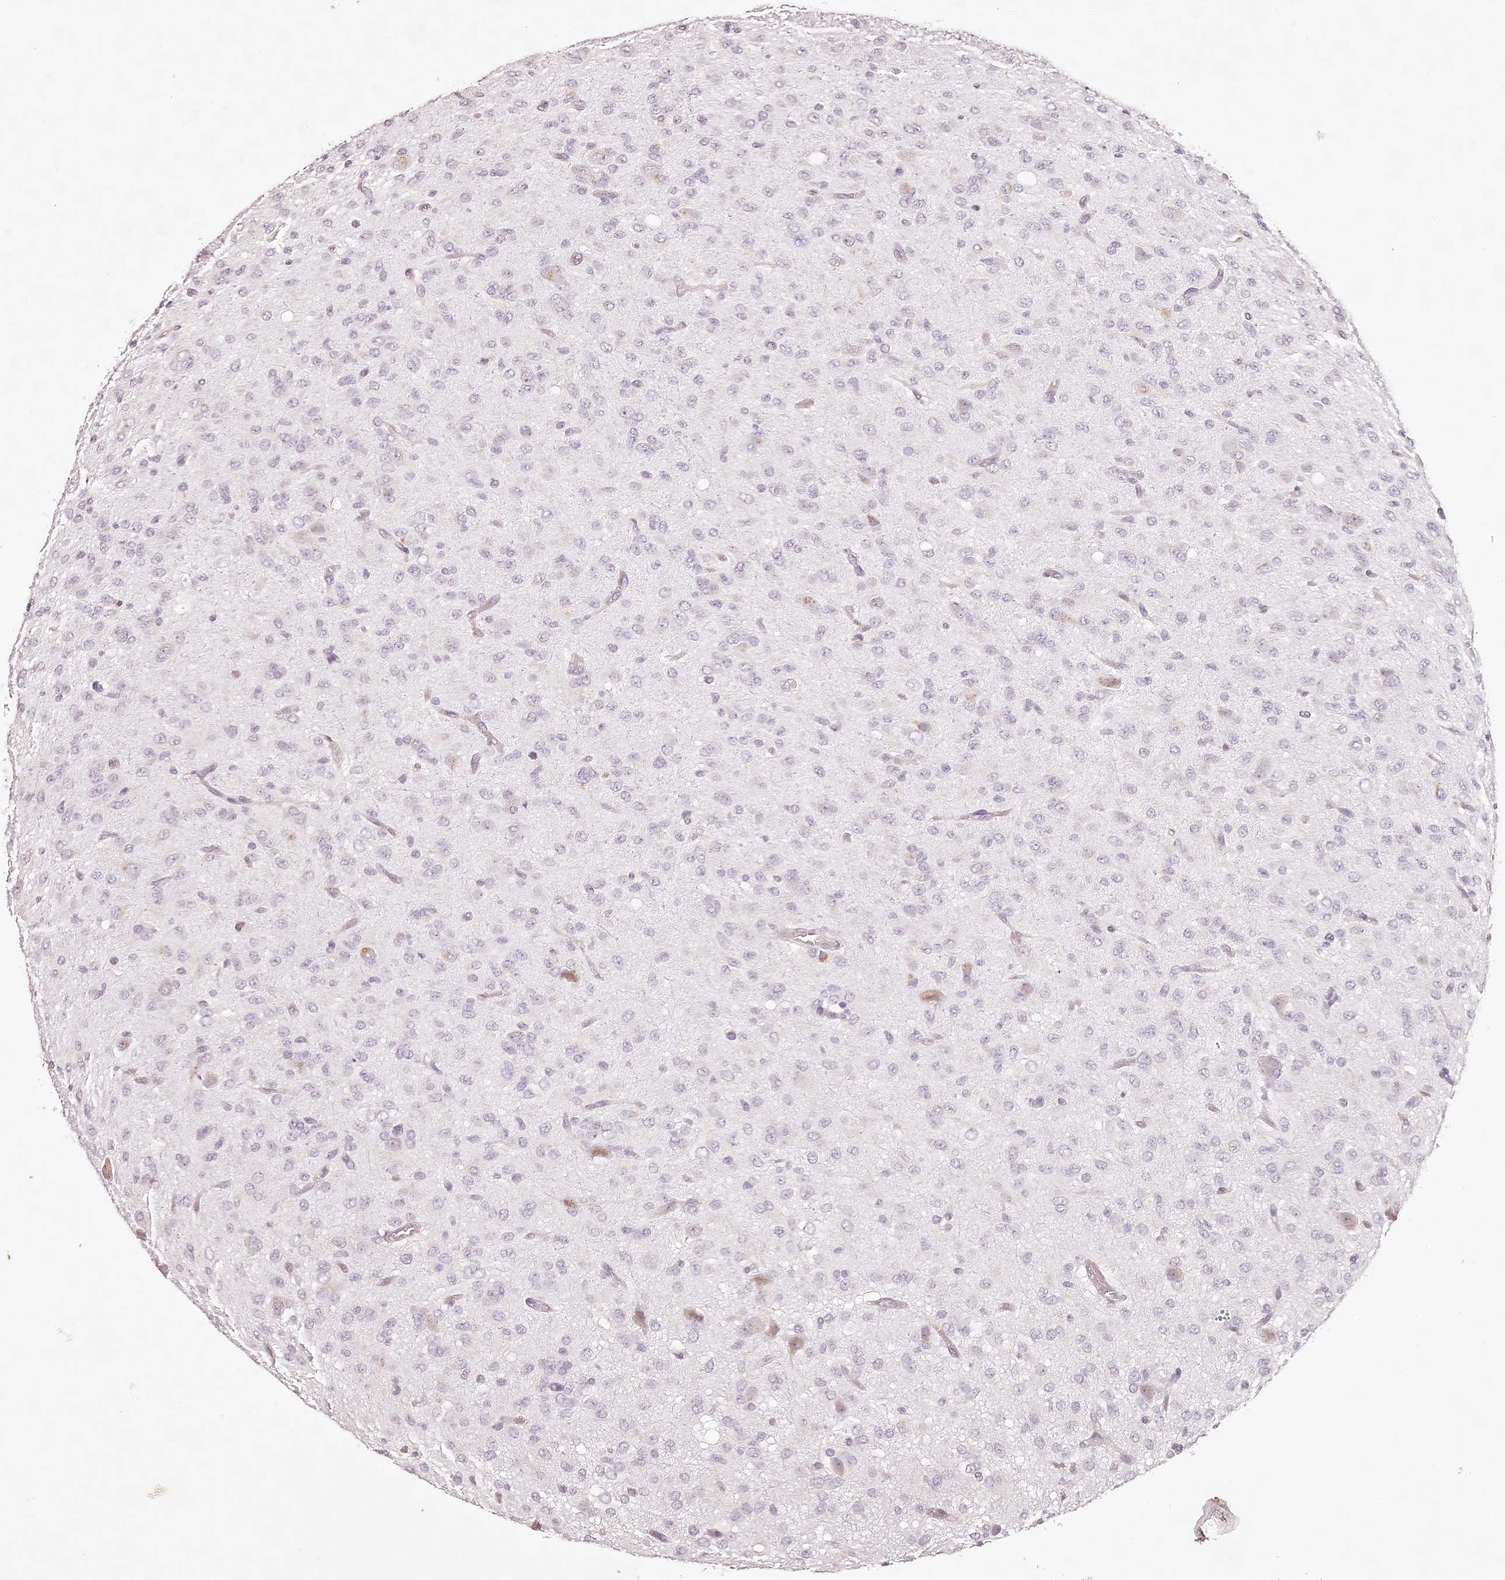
{"staining": {"intensity": "negative", "quantity": "none", "location": "none"}, "tissue": "glioma", "cell_type": "Tumor cells", "image_type": "cancer", "snomed": [{"axis": "morphology", "description": "Glioma, malignant, High grade"}, {"axis": "topography", "description": "Brain"}], "caption": "Immunohistochemical staining of glioma shows no significant expression in tumor cells.", "gene": "ELAPOR1", "patient": {"sex": "female", "age": 59}}